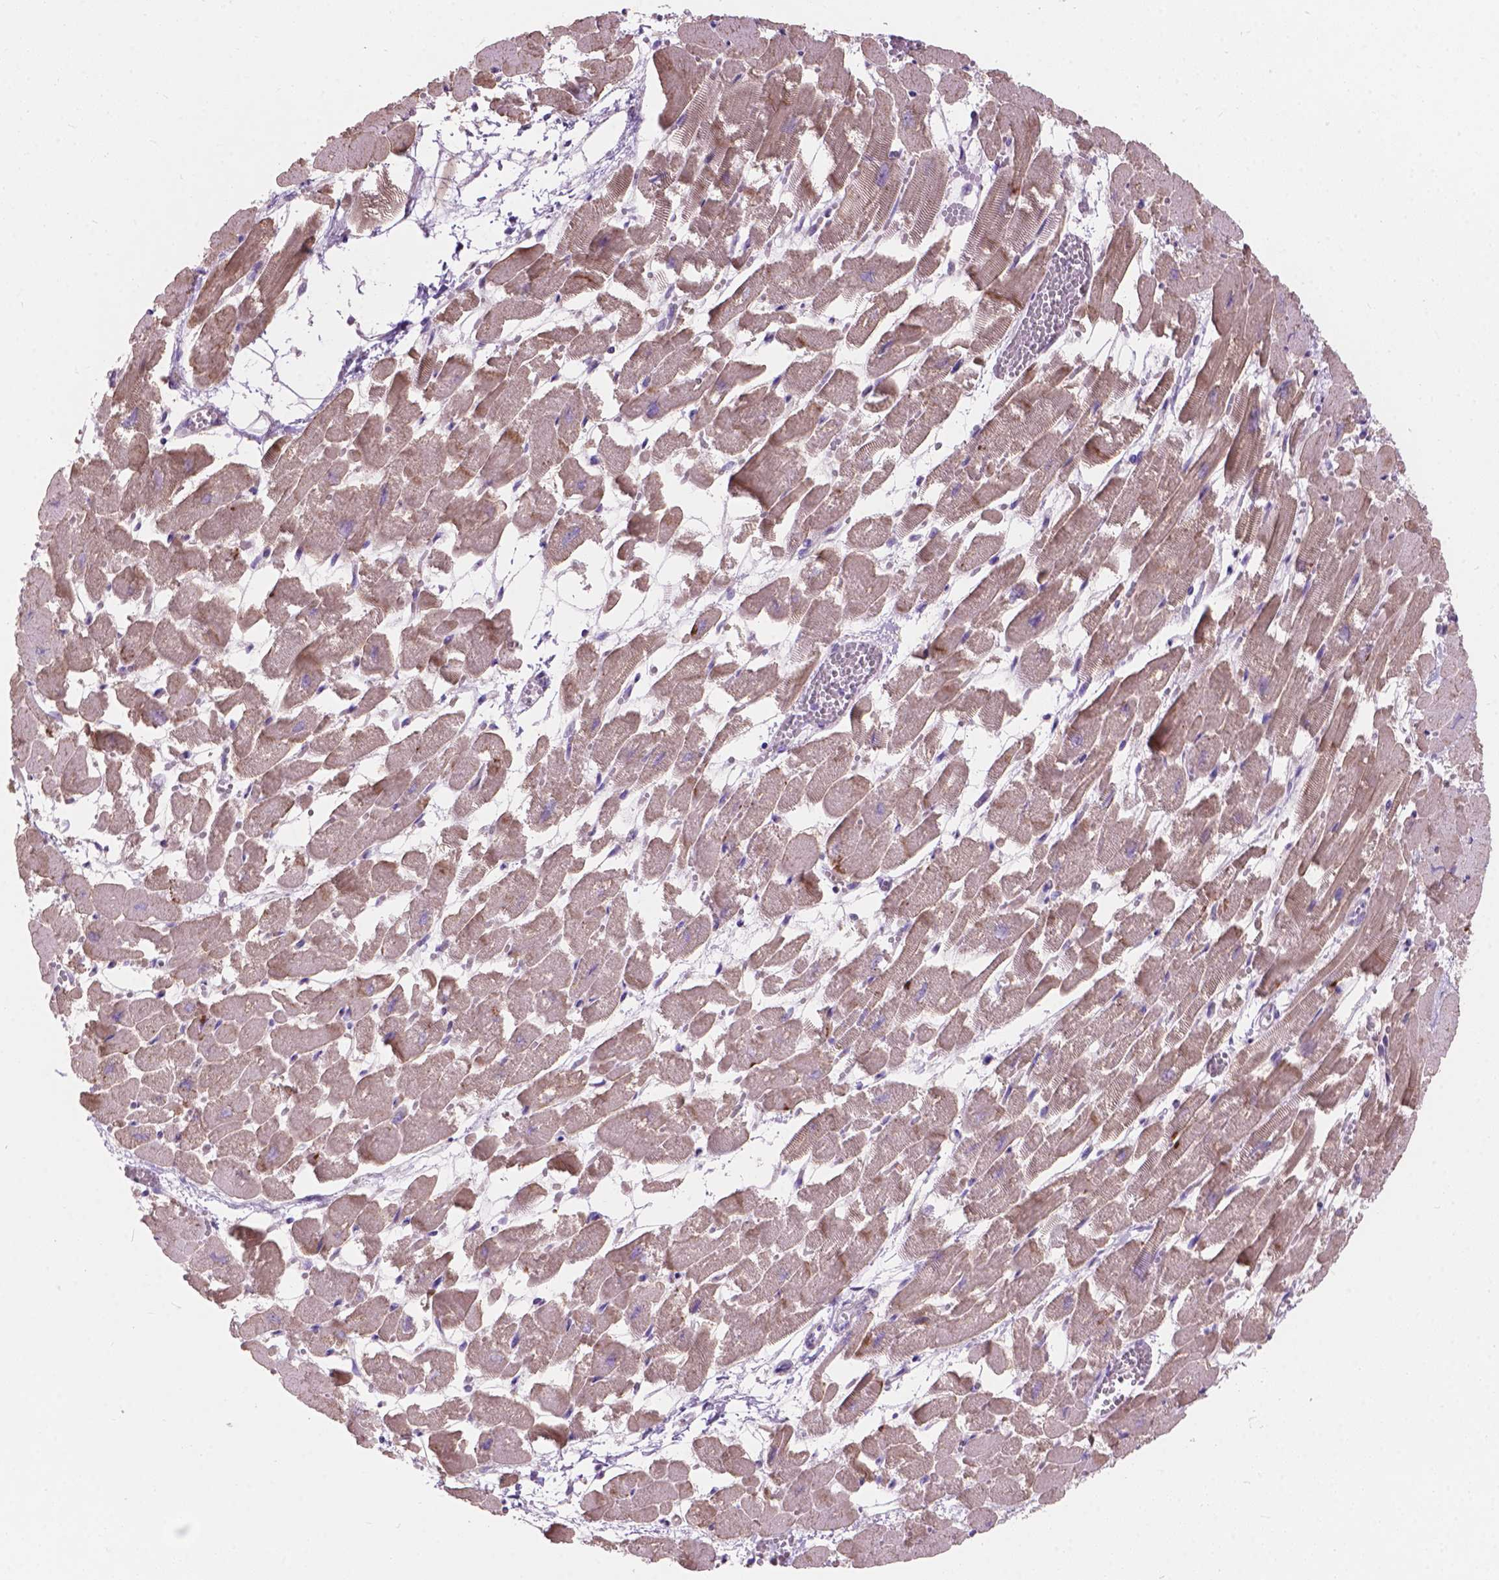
{"staining": {"intensity": "moderate", "quantity": "<25%", "location": "cytoplasmic/membranous"}, "tissue": "heart muscle", "cell_type": "Cardiomyocytes", "image_type": "normal", "snomed": [{"axis": "morphology", "description": "Normal tissue, NOS"}, {"axis": "topography", "description": "Heart"}], "caption": "Immunohistochemistry image of unremarkable human heart muscle stained for a protein (brown), which reveals low levels of moderate cytoplasmic/membranous positivity in about <25% of cardiomyocytes.", "gene": "MYH14", "patient": {"sex": "female", "age": 52}}